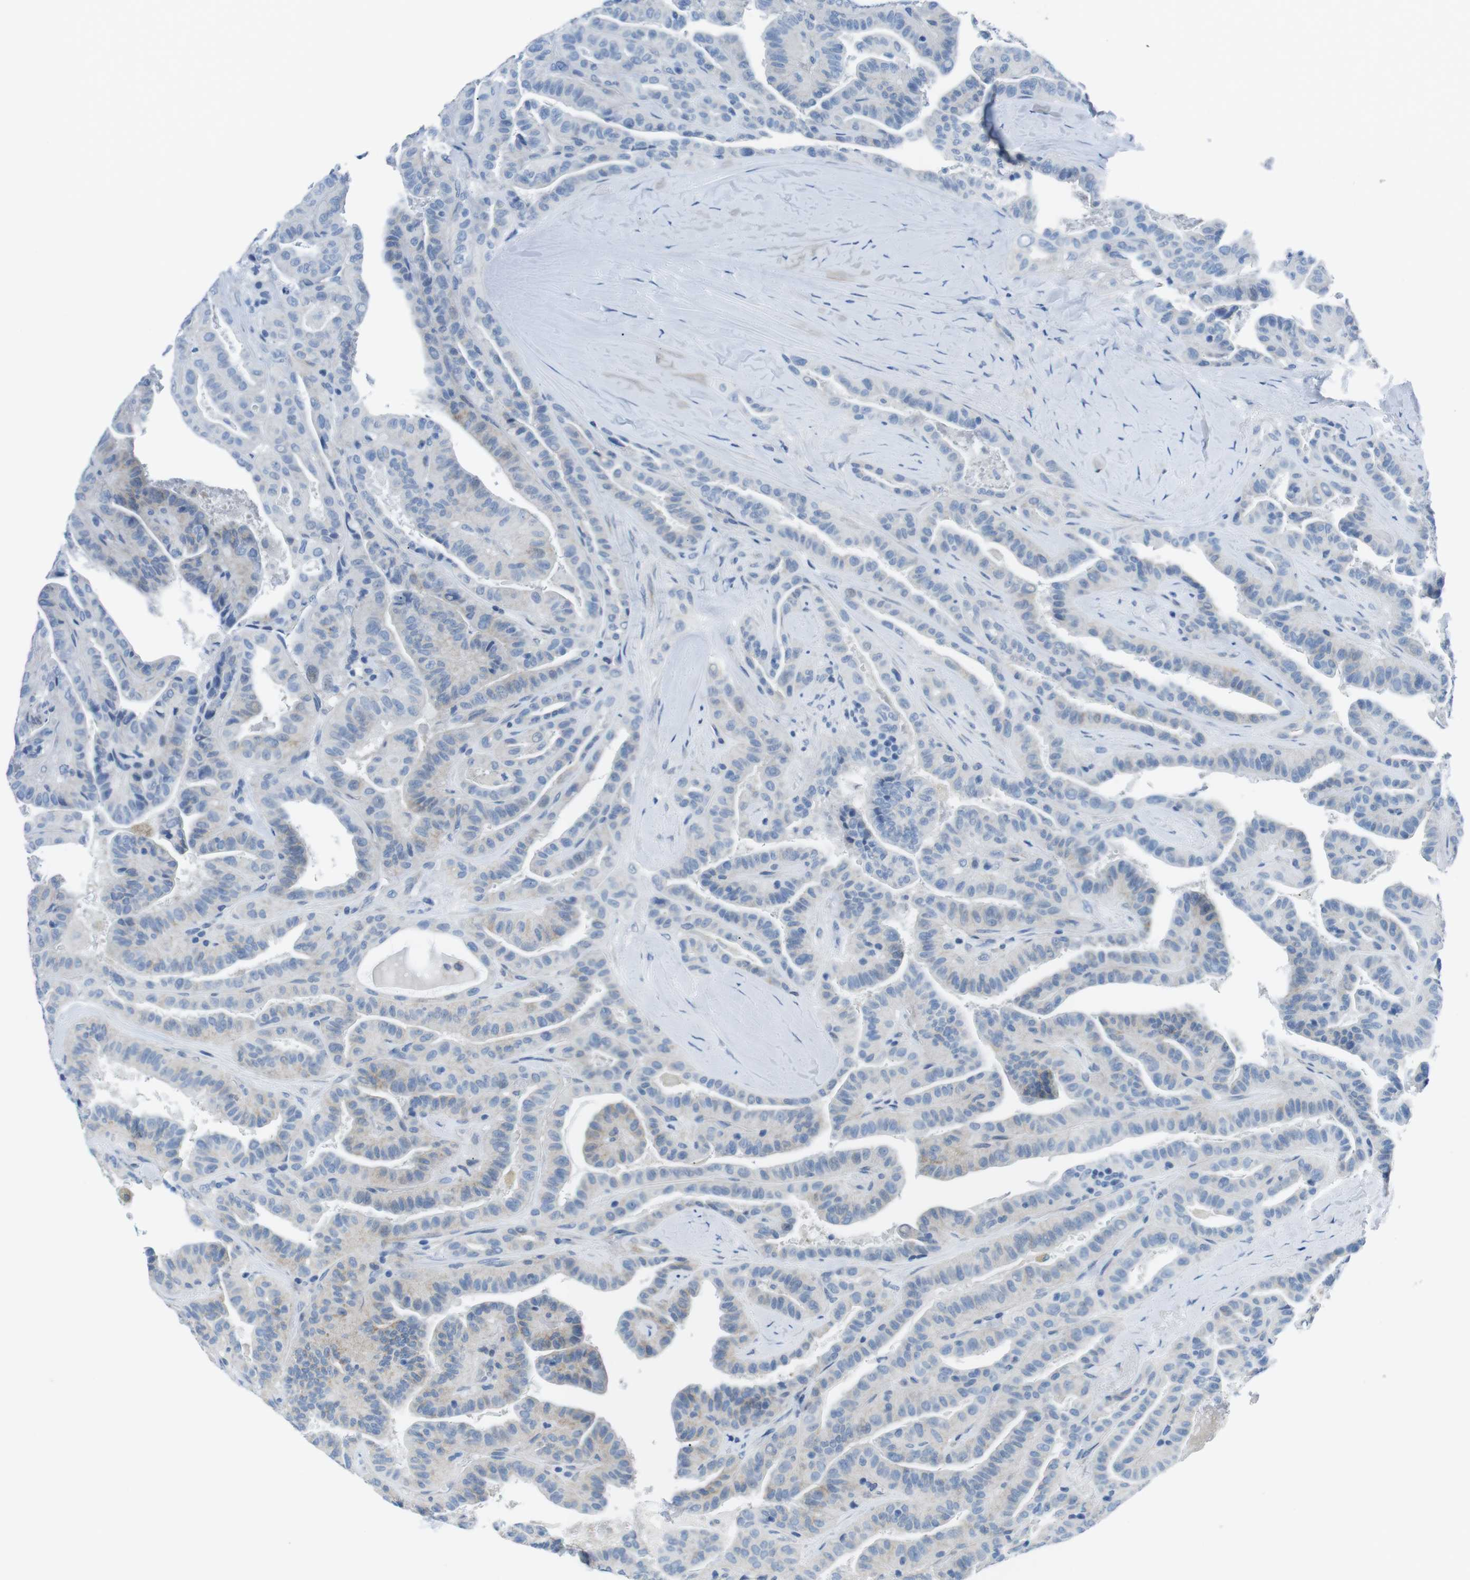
{"staining": {"intensity": "negative", "quantity": "none", "location": "none"}, "tissue": "thyroid cancer", "cell_type": "Tumor cells", "image_type": "cancer", "snomed": [{"axis": "morphology", "description": "Papillary adenocarcinoma, NOS"}, {"axis": "topography", "description": "Thyroid gland"}], "caption": "Tumor cells are negative for brown protein staining in thyroid papillary adenocarcinoma.", "gene": "MUC2", "patient": {"sex": "male", "age": 77}}